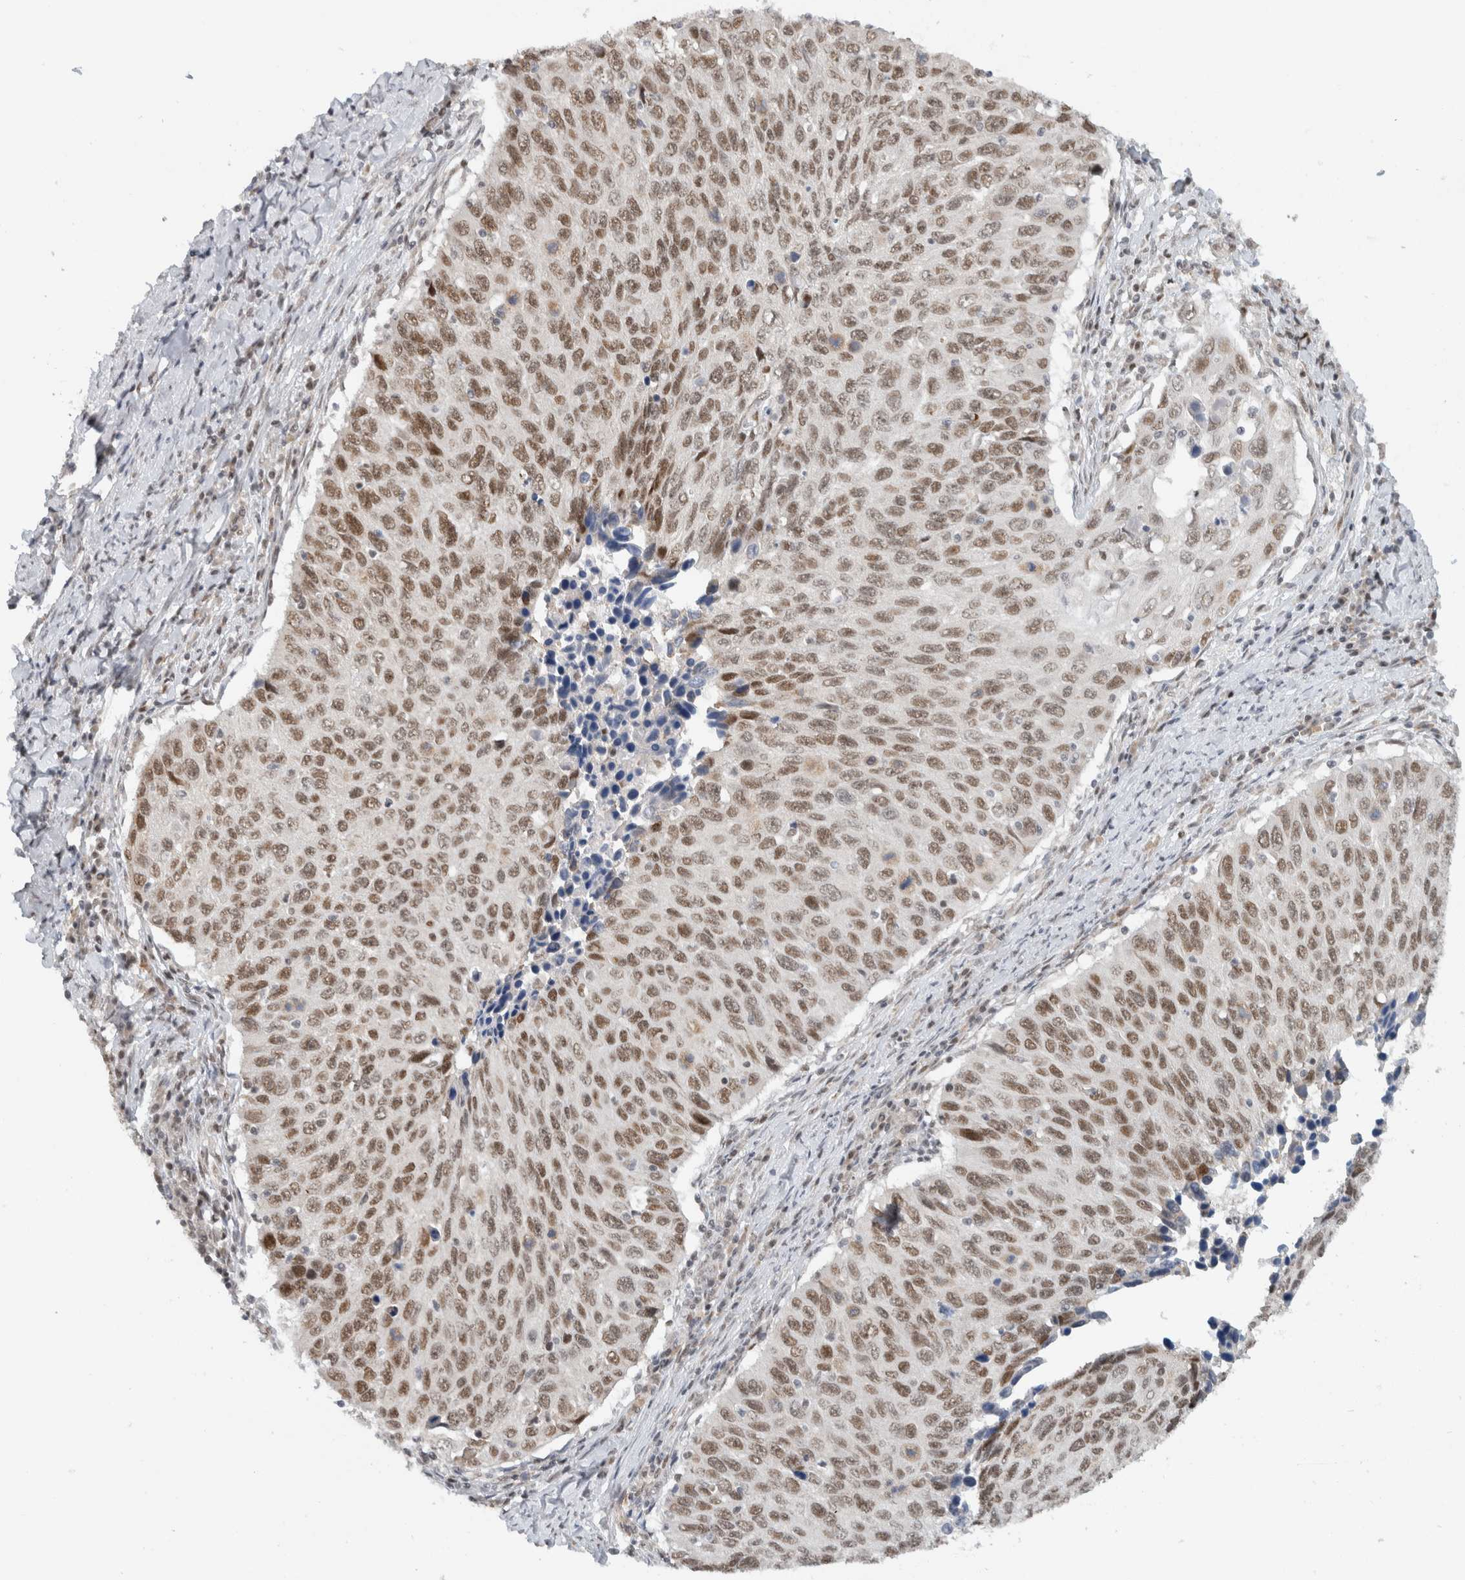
{"staining": {"intensity": "moderate", "quantity": "25%-75%", "location": "nuclear"}, "tissue": "cervical cancer", "cell_type": "Tumor cells", "image_type": "cancer", "snomed": [{"axis": "morphology", "description": "Squamous cell carcinoma, NOS"}, {"axis": "topography", "description": "Cervix"}], "caption": "A medium amount of moderate nuclear staining is appreciated in approximately 25%-75% of tumor cells in cervical cancer tissue.", "gene": "HNRNPR", "patient": {"sex": "female", "age": 53}}